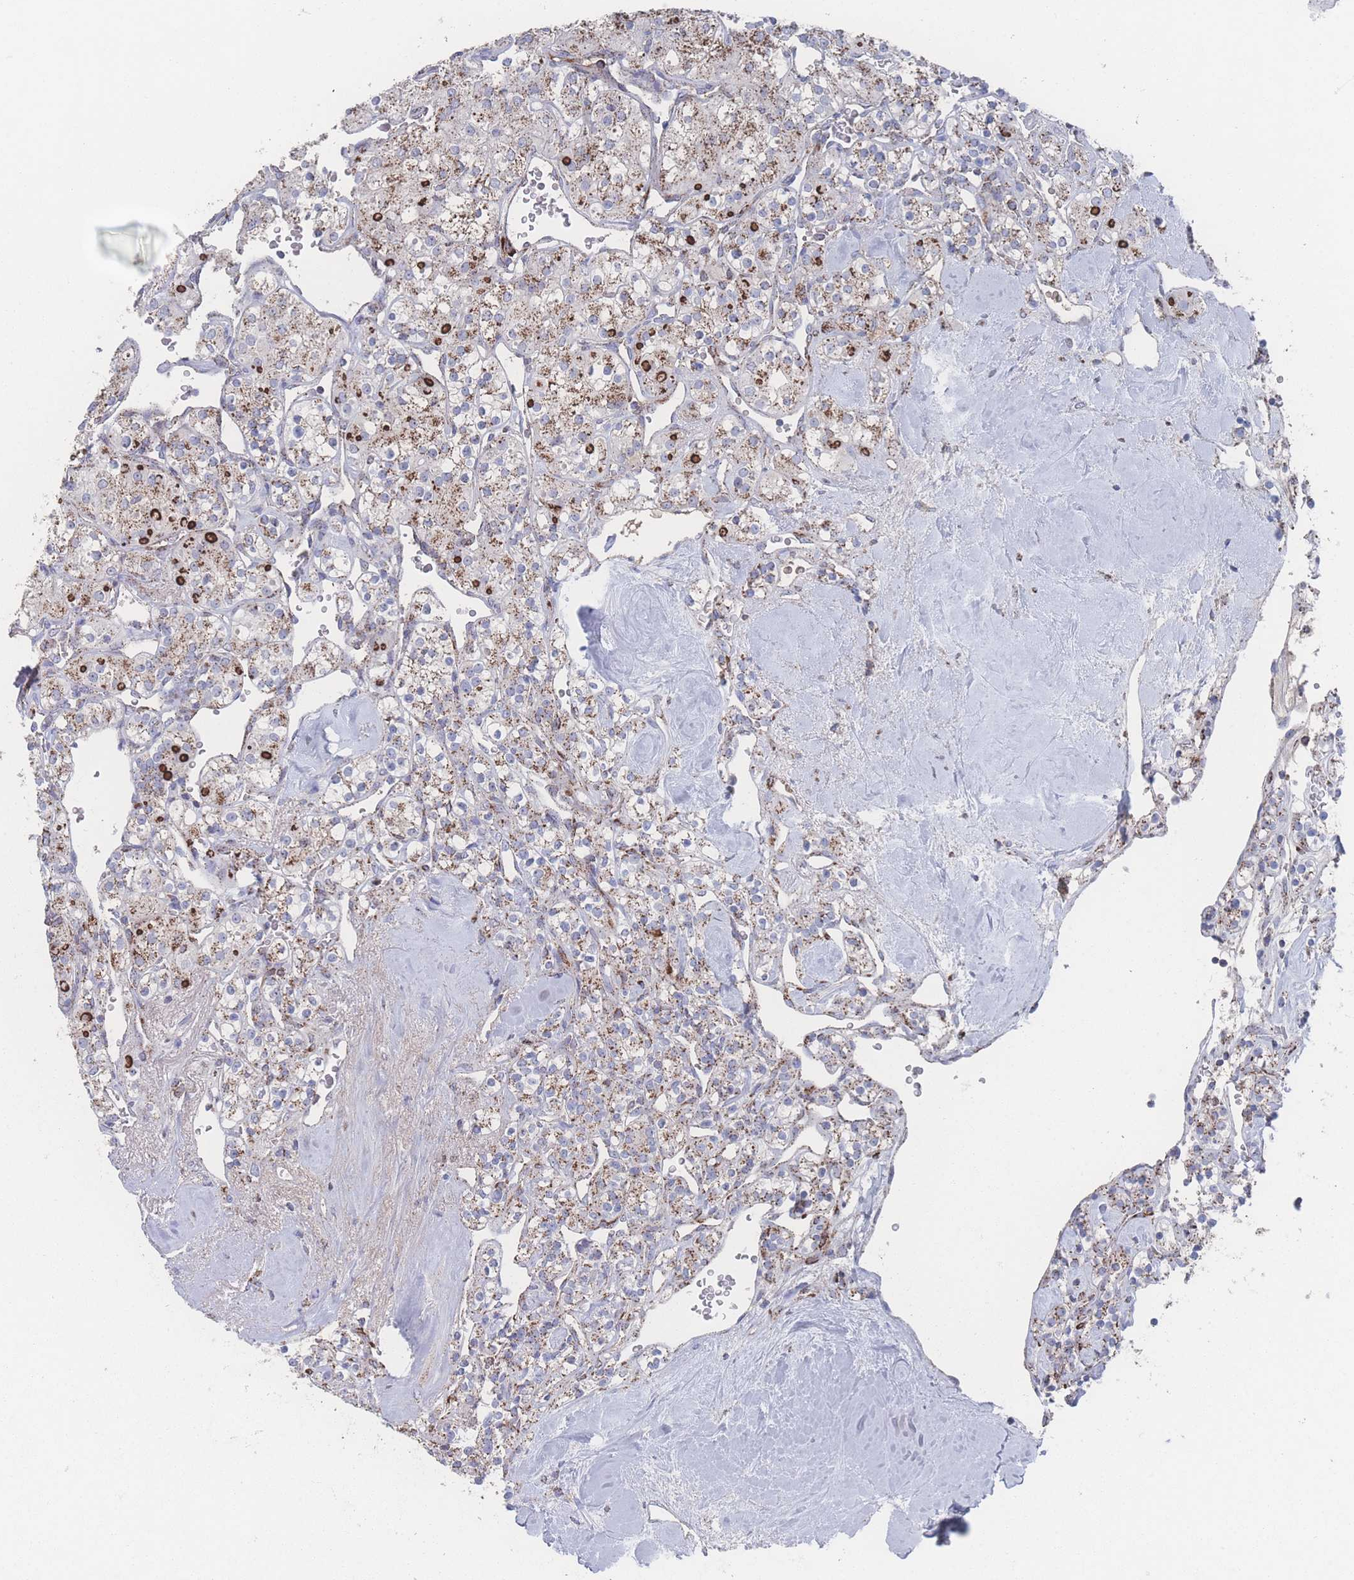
{"staining": {"intensity": "moderate", "quantity": ">75%", "location": "cytoplasmic/membranous"}, "tissue": "renal cancer", "cell_type": "Tumor cells", "image_type": "cancer", "snomed": [{"axis": "morphology", "description": "Adenocarcinoma, NOS"}, {"axis": "topography", "description": "Kidney"}], "caption": "Immunohistochemistry (DAB (3,3'-diaminobenzidine)) staining of human renal cancer displays moderate cytoplasmic/membranous protein expression in about >75% of tumor cells.", "gene": "PEX14", "patient": {"sex": "male", "age": 77}}